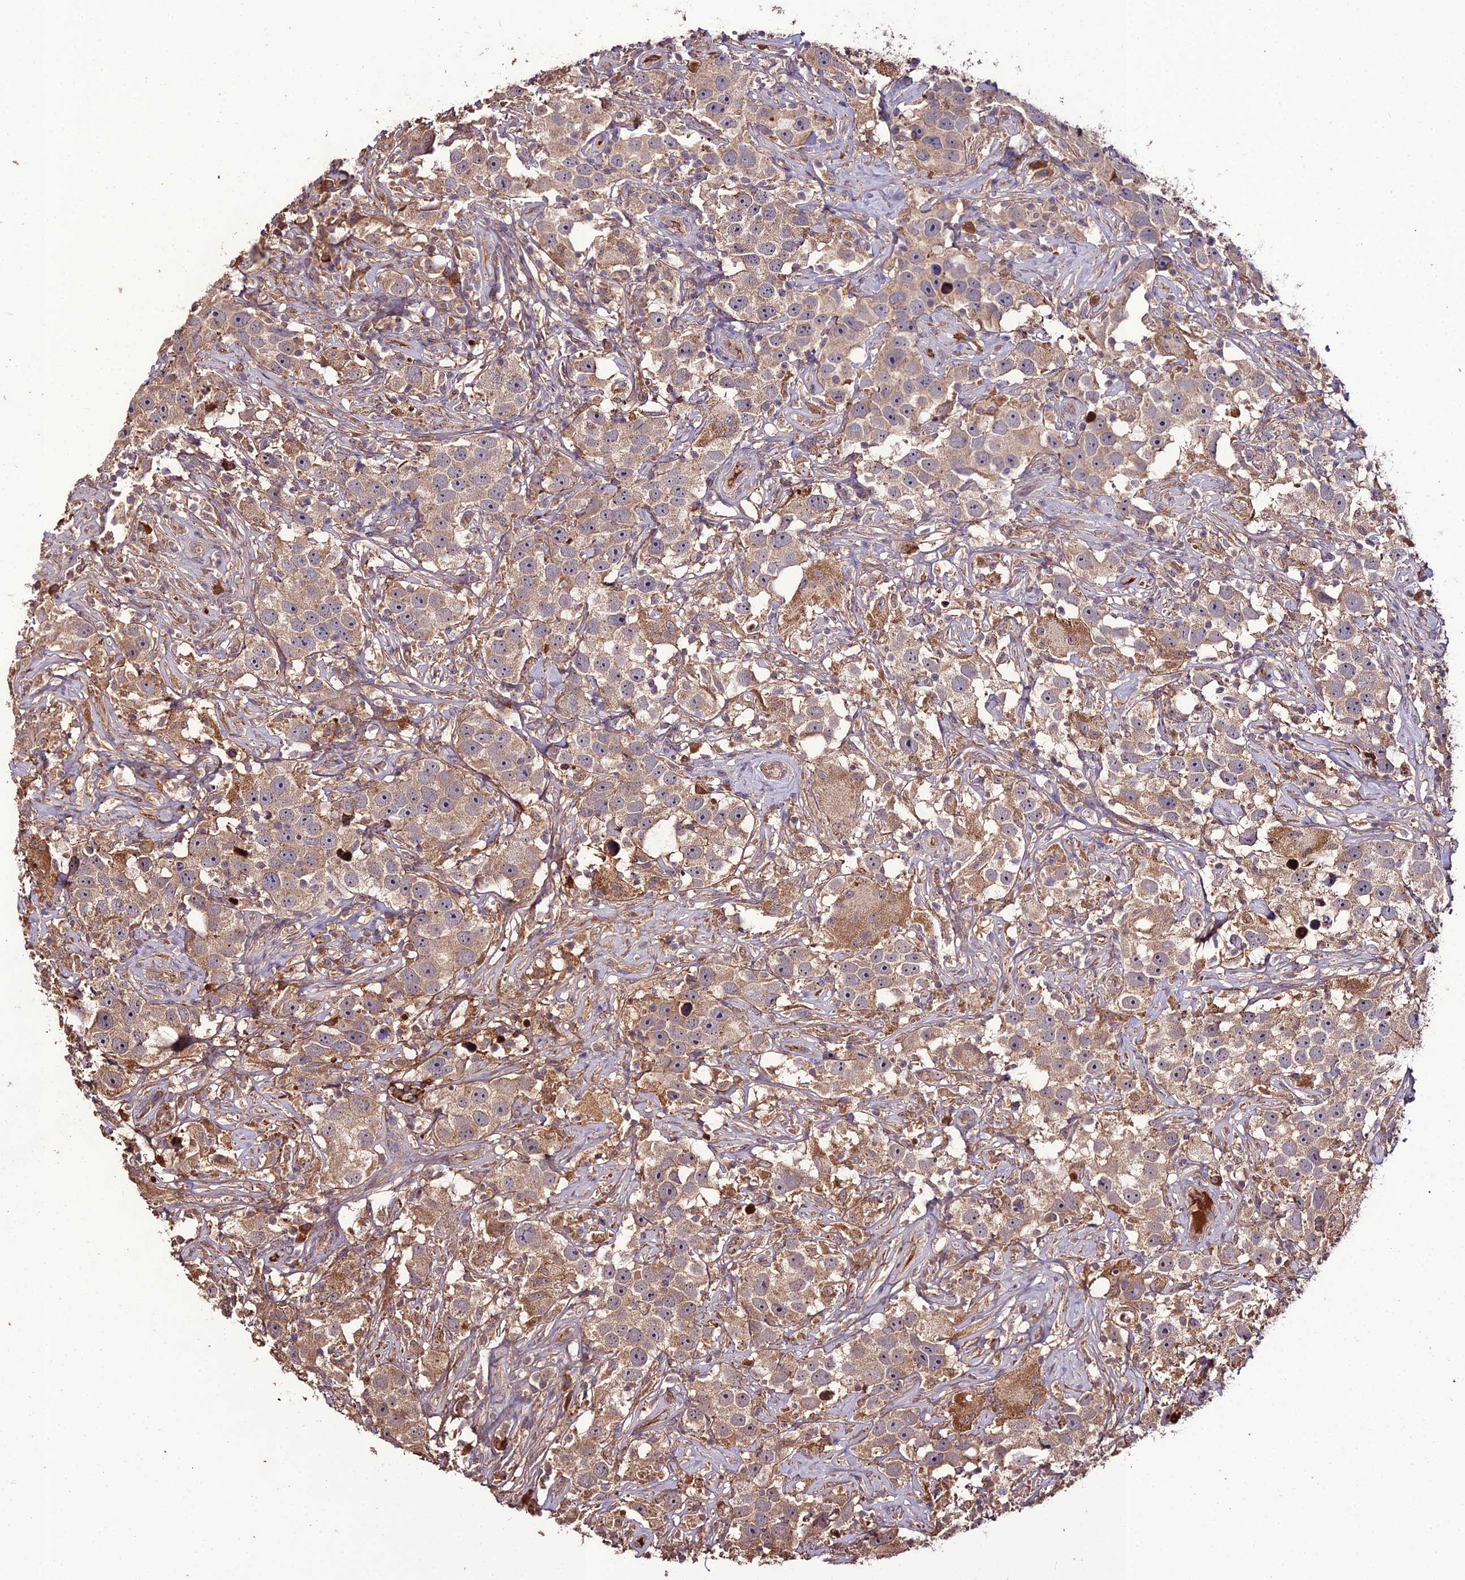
{"staining": {"intensity": "weak", "quantity": ">75%", "location": "cytoplasmic/membranous"}, "tissue": "testis cancer", "cell_type": "Tumor cells", "image_type": "cancer", "snomed": [{"axis": "morphology", "description": "Seminoma, NOS"}, {"axis": "topography", "description": "Testis"}], "caption": "DAB (3,3'-diaminobenzidine) immunohistochemical staining of seminoma (testis) demonstrates weak cytoplasmic/membranous protein positivity in approximately >75% of tumor cells.", "gene": "KCTD16", "patient": {"sex": "male", "age": 49}}